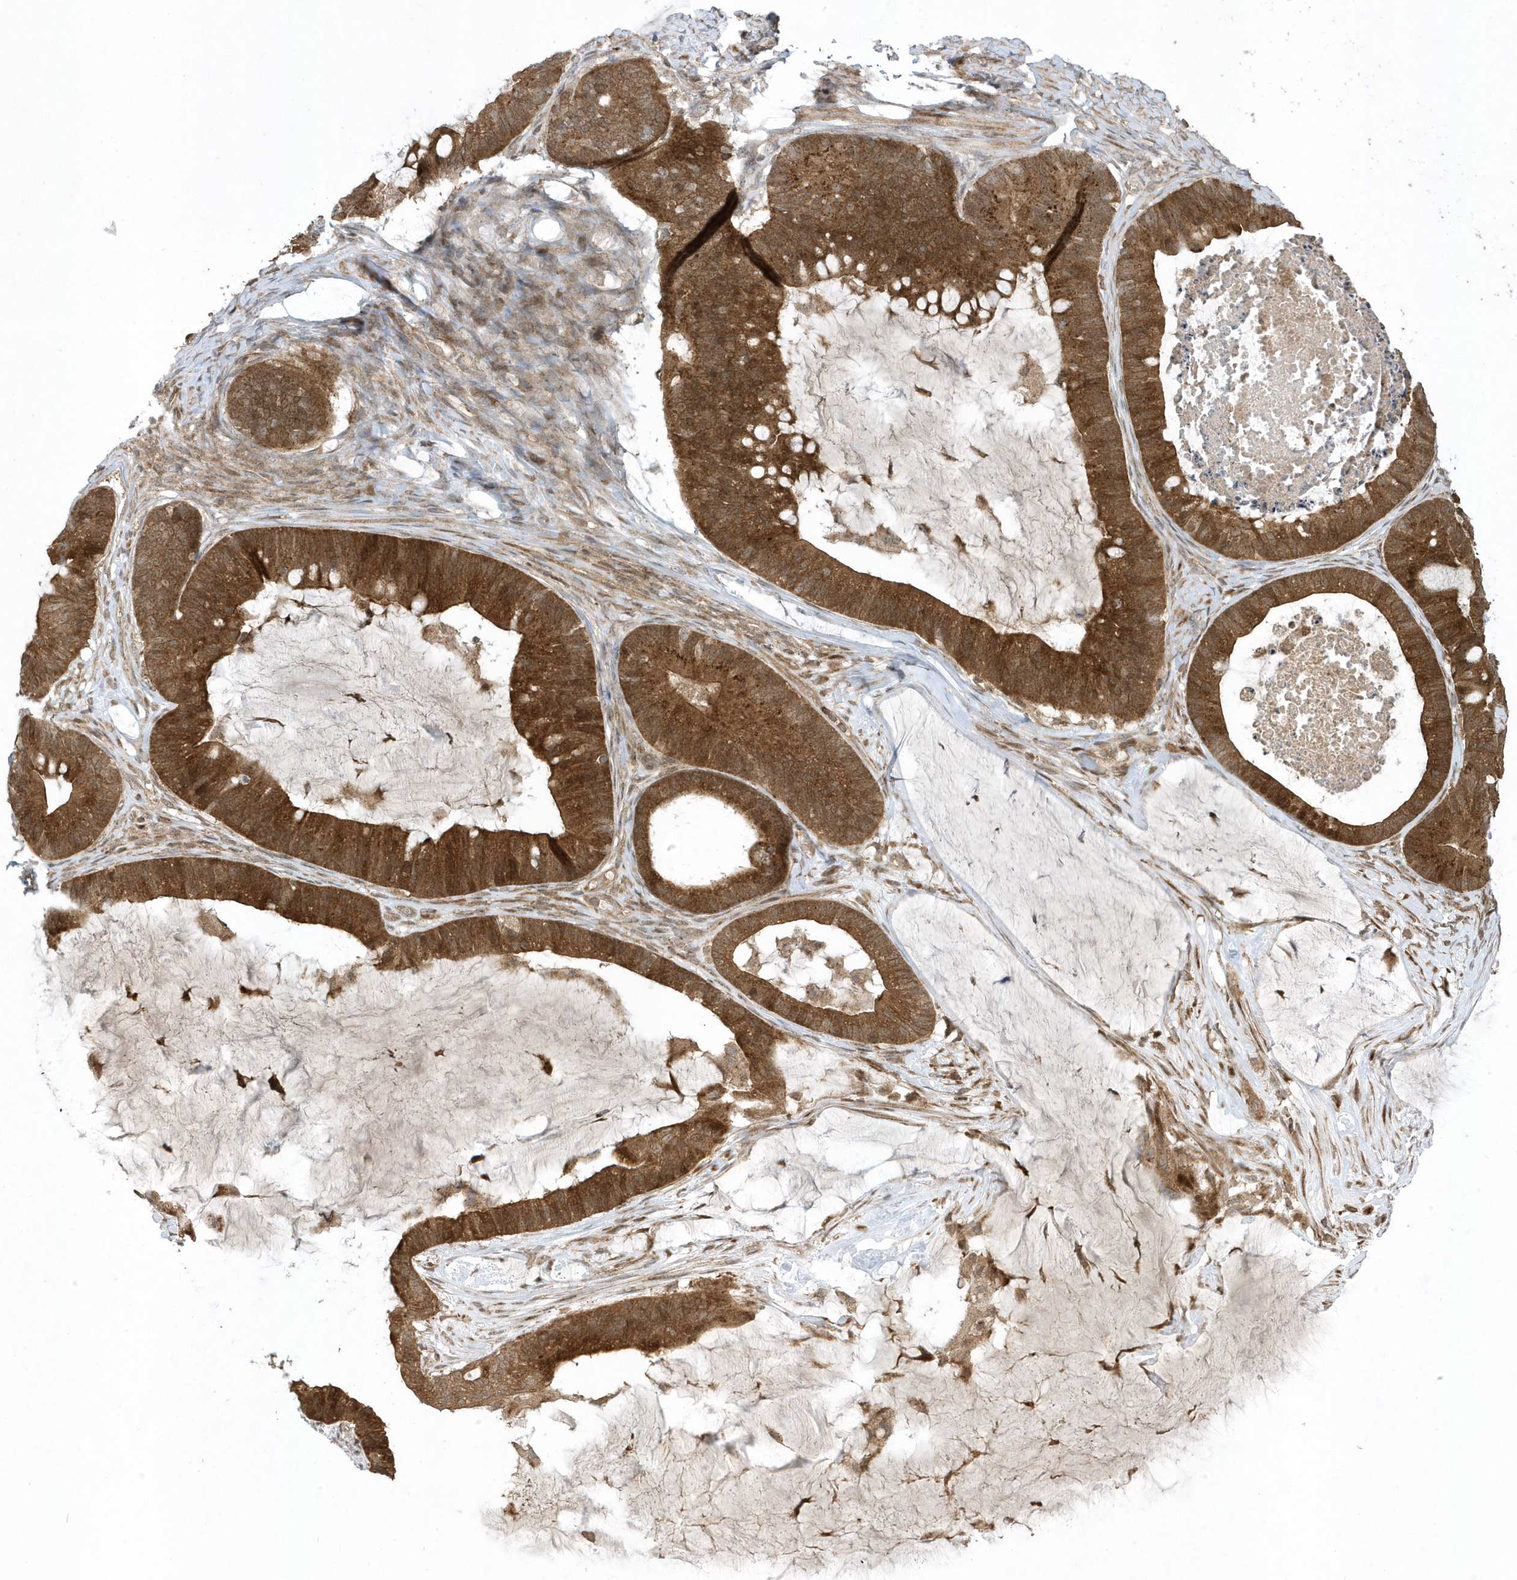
{"staining": {"intensity": "strong", "quantity": ">75%", "location": "cytoplasmic/membranous"}, "tissue": "ovarian cancer", "cell_type": "Tumor cells", "image_type": "cancer", "snomed": [{"axis": "morphology", "description": "Cystadenocarcinoma, mucinous, NOS"}, {"axis": "topography", "description": "Ovary"}], "caption": "The immunohistochemical stain labels strong cytoplasmic/membranous positivity in tumor cells of mucinous cystadenocarcinoma (ovarian) tissue.", "gene": "STAMBP", "patient": {"sex": "female", "age": 61}}